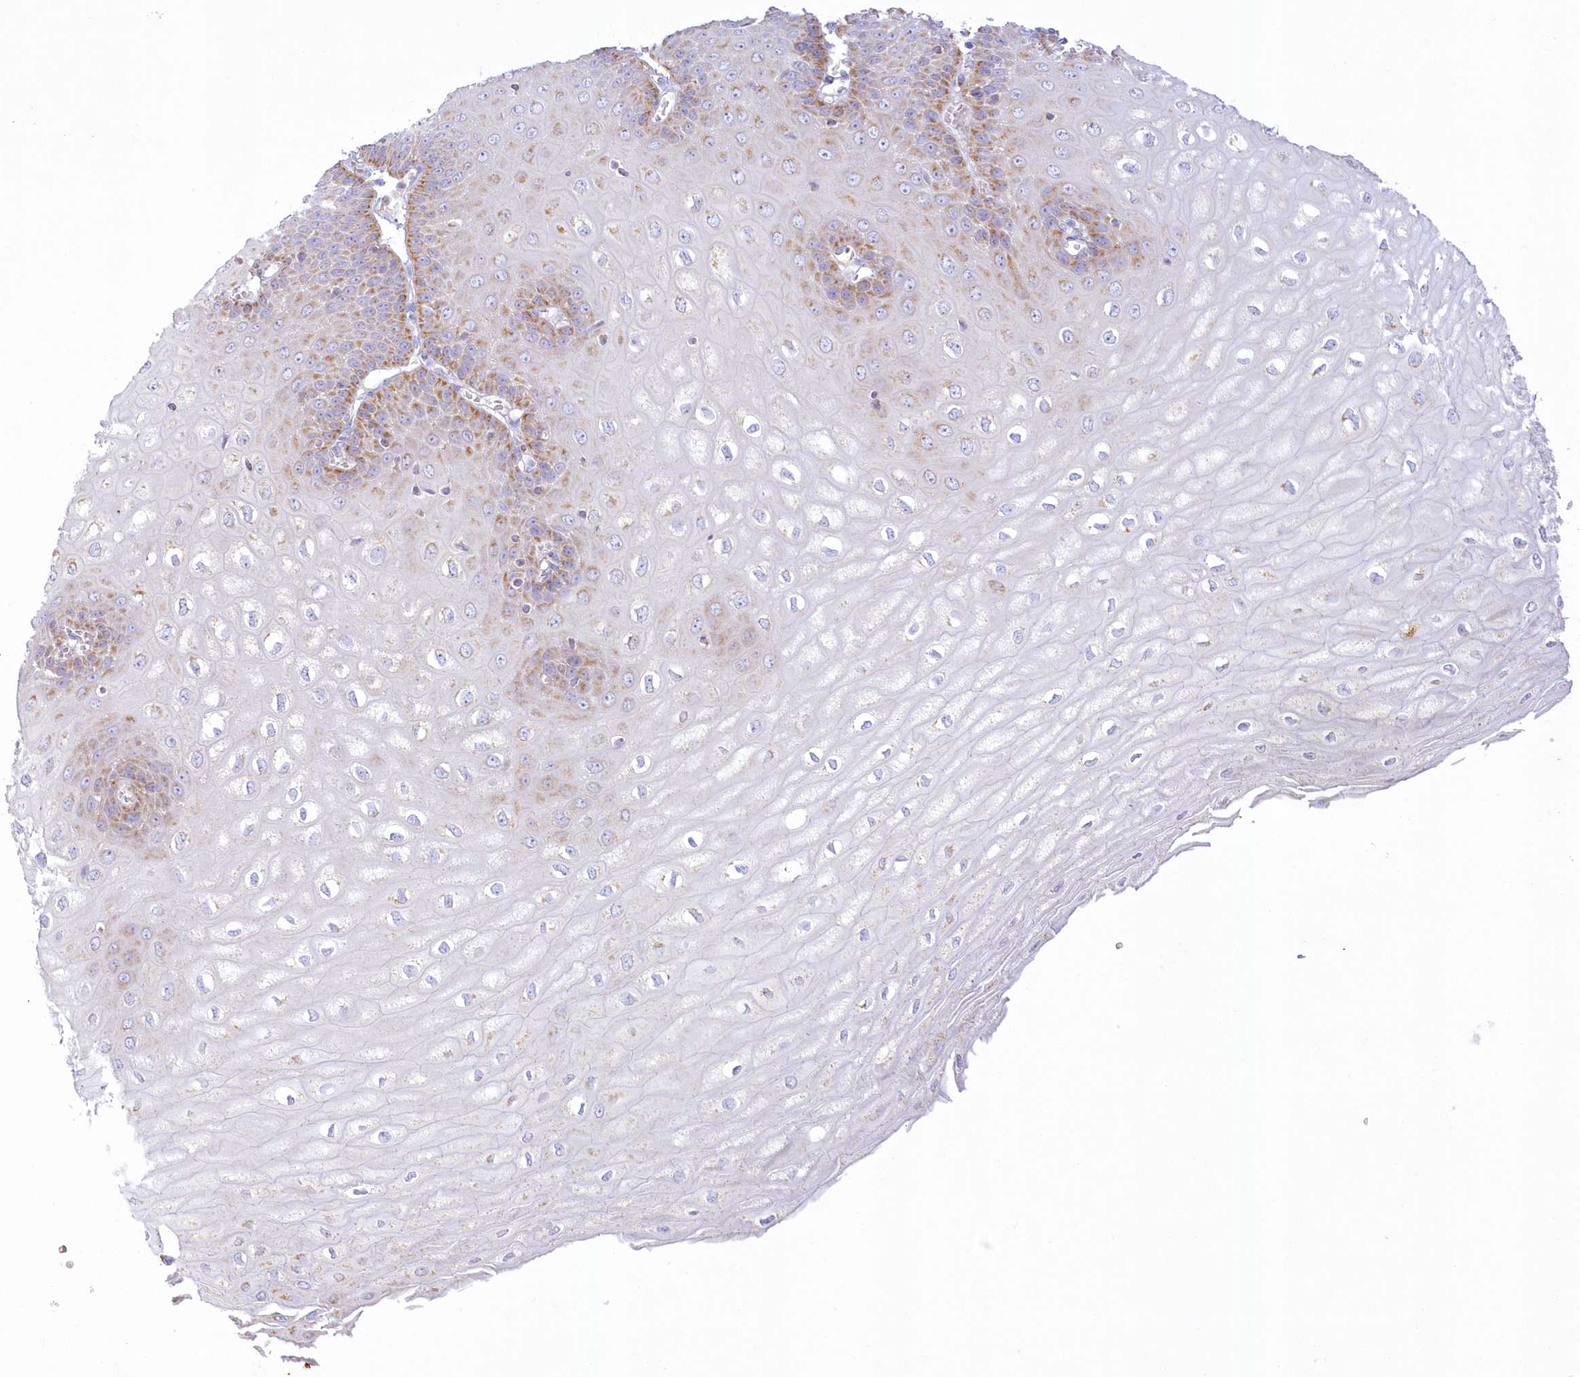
{"staining": {"intensity": "moderate", "quantity": "25%-75%", "location": "cytoplasmic/membranous"}, "tissue": "esophagus", "cell_type": "Squamous epithelial cells", "image_type": "normal", "snomed": [{"axis": "morphology", "description": "Normal tissue, NOS"}, {"axis": "topography", "description": "Esophagus"}], "caption": "Immunohistochemical staining of benign esophagus displays 25%-75% levels of moderate cytoplasmic/membranous protein expression in about 25%-75% of squamous epithelial cells. Immunohistochemistry stains the protein in brown and the nuclei are stained blue.", "gene": "TBC1D14", "patient": {"sex": "male", "age": 60}}